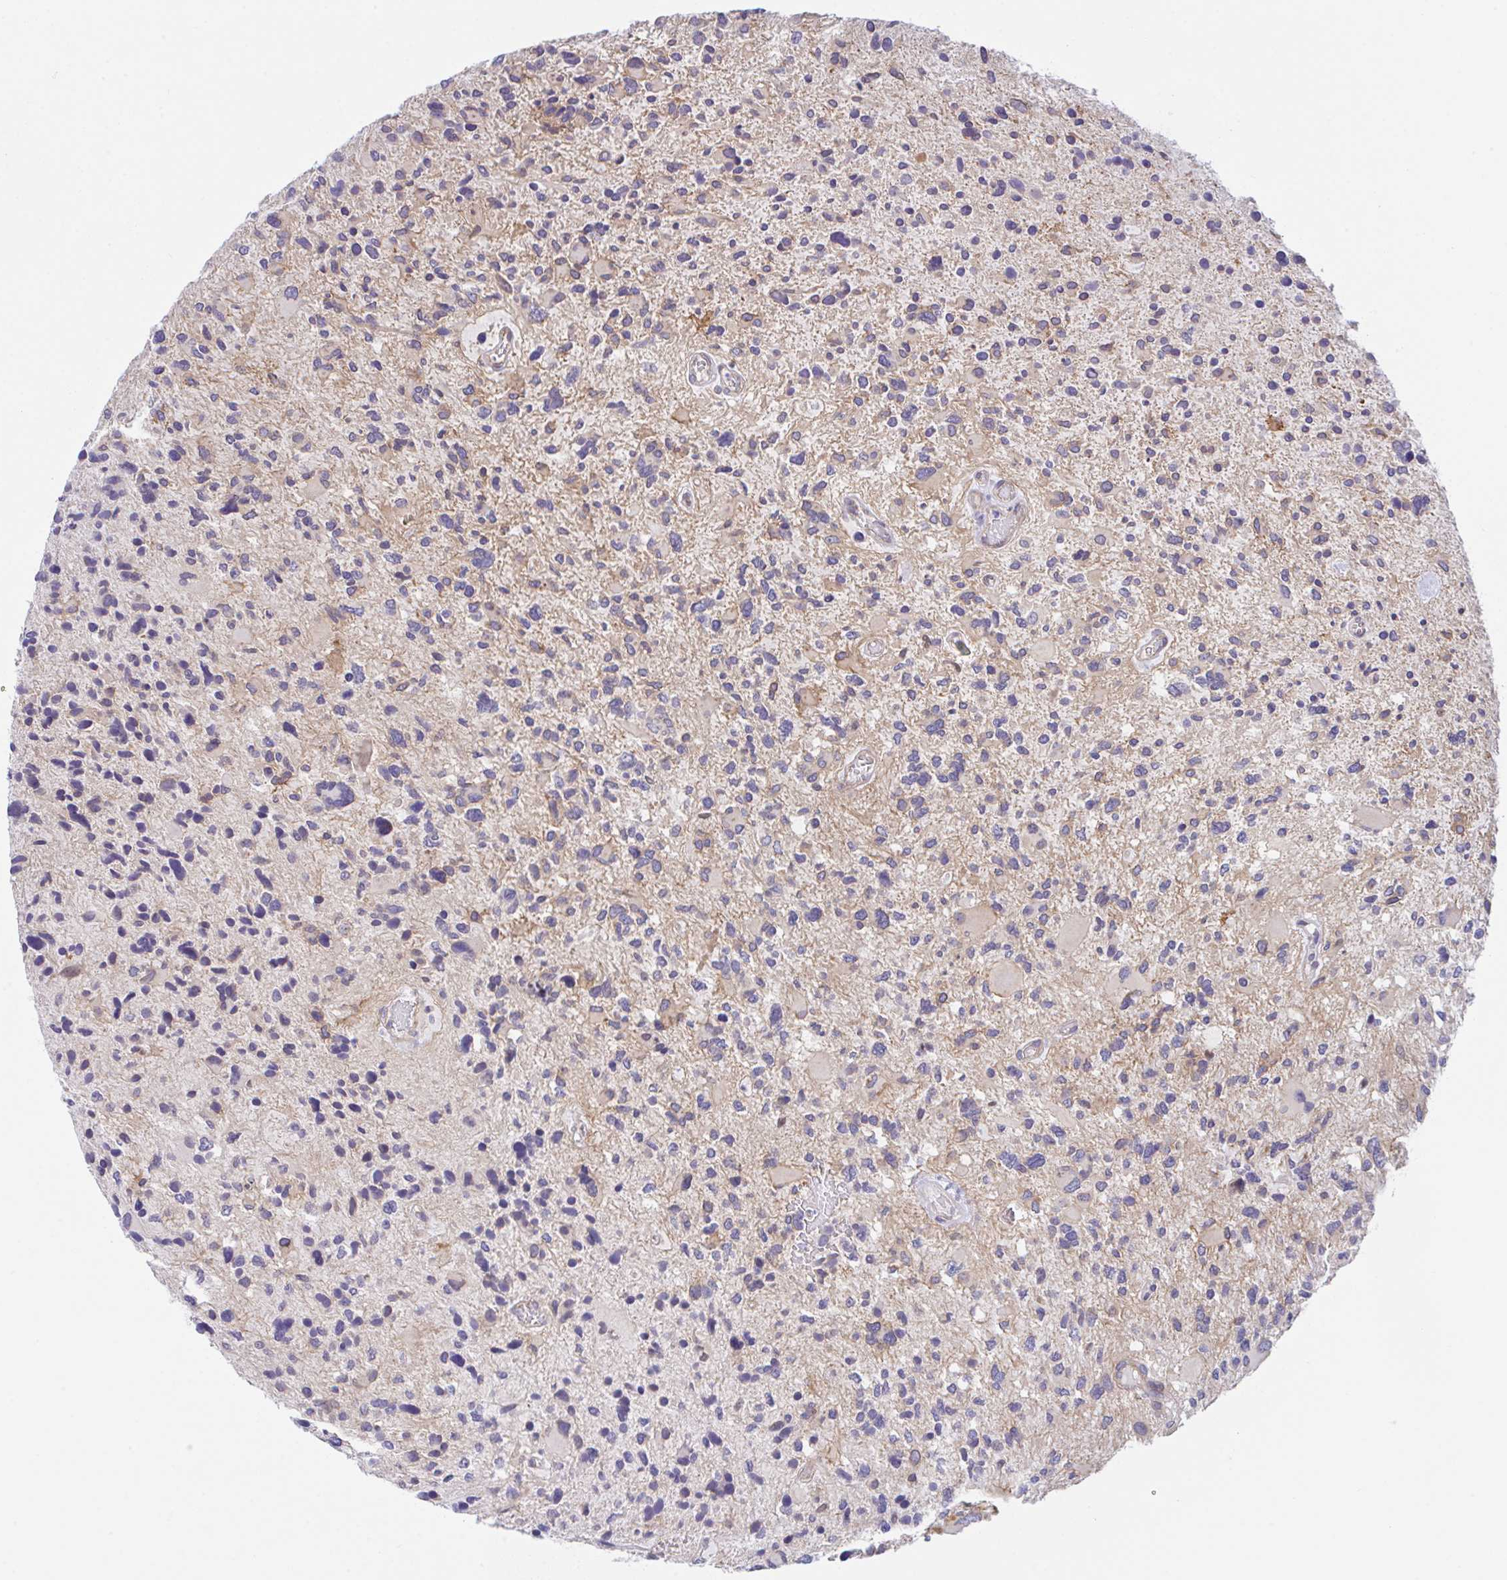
{"staining": {"intensity": "negative", "quantity": "none", "location": "none"}, "tissue": "glioma", "cell_type": "Tumor cells", "image_type": "cancer", "snomed": [{"axis": "morphology", "description": "Glioma, malignant, High grade"}, {"axis": "topography", "description": "Brain"}], "caption": "Tumor cells show no significant staining in glioma. (Immunohistochemistry, brightfield microscopy, high magnification).", "gene": "ZBED3", "patient": {"sex": "female", "age": 11}}